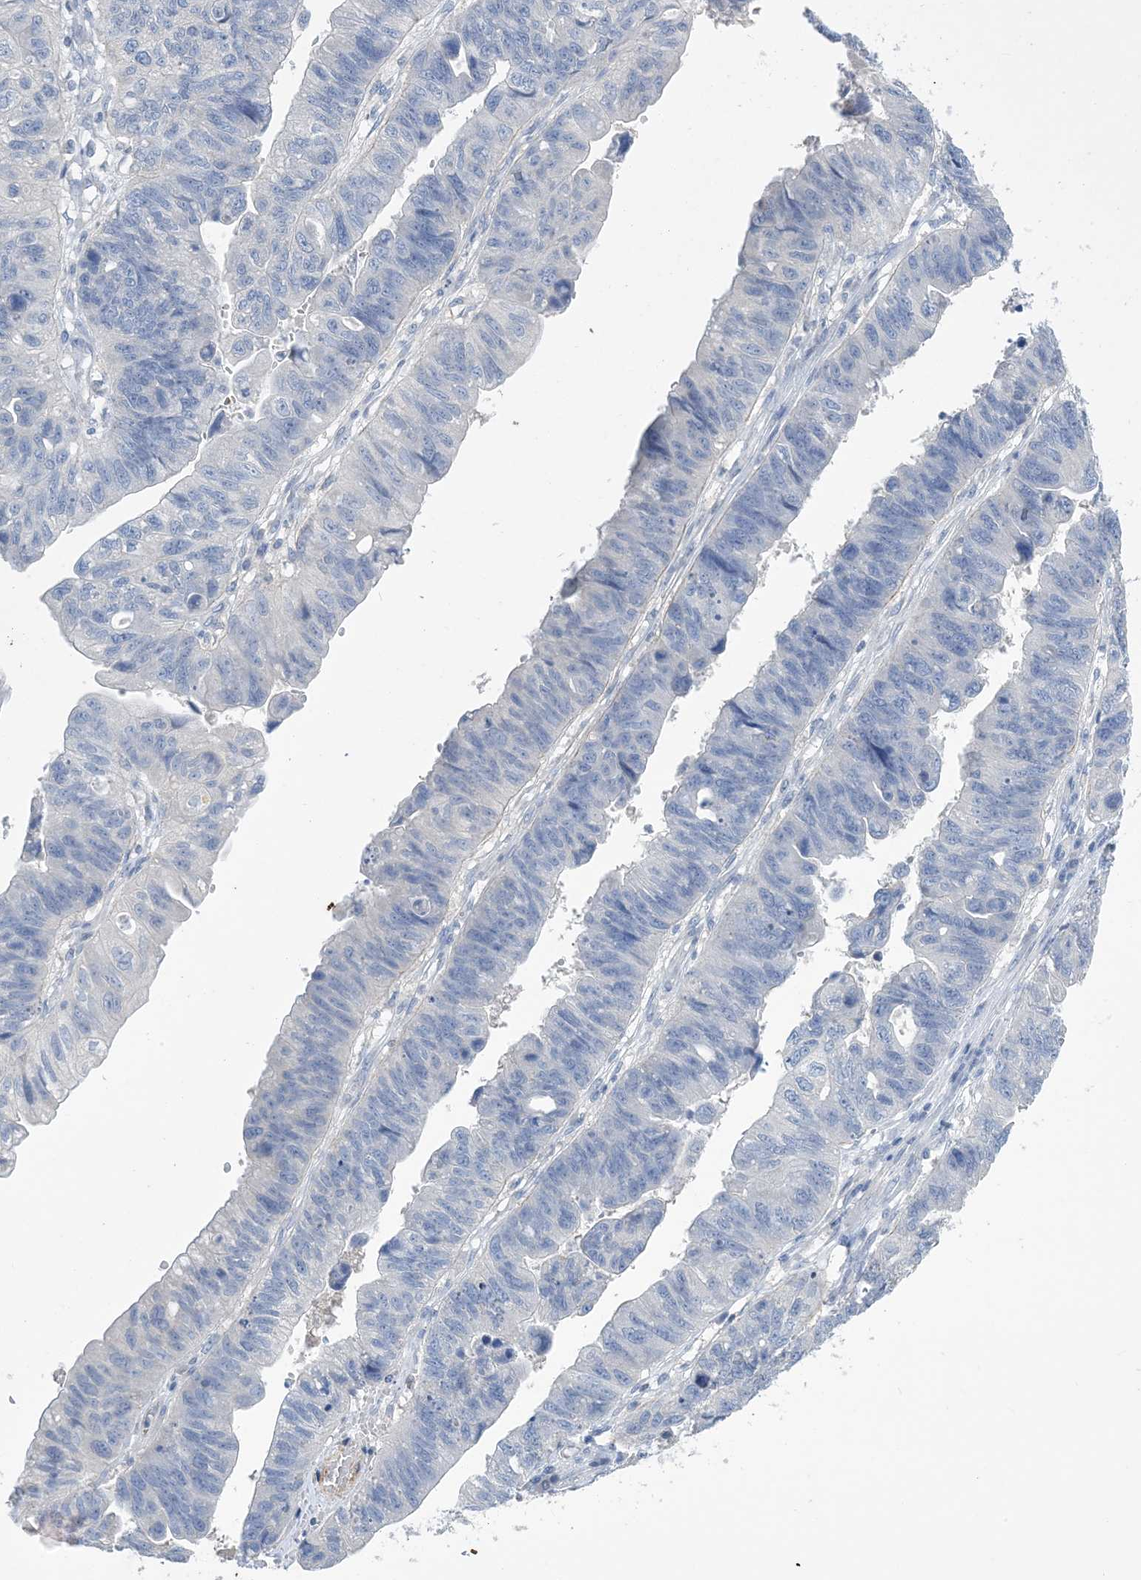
{"staining": {"intensity": "negative", "quantity": "none", "location": "none"}, "tissue": "stomach cancer", "cell_type": "Tumor cells", "image_type": "cancer", "snomed": [{"axis": "morphology", "description": "Adenocarcinoma, NOS"}, {"axis": "topography", "description": "Stomach"}], "caption": "IHC of stomach cancer exhibits no staining in tumor cells.", "gene": "KPRP", "patient": {"sex": "male", "age": 59}}